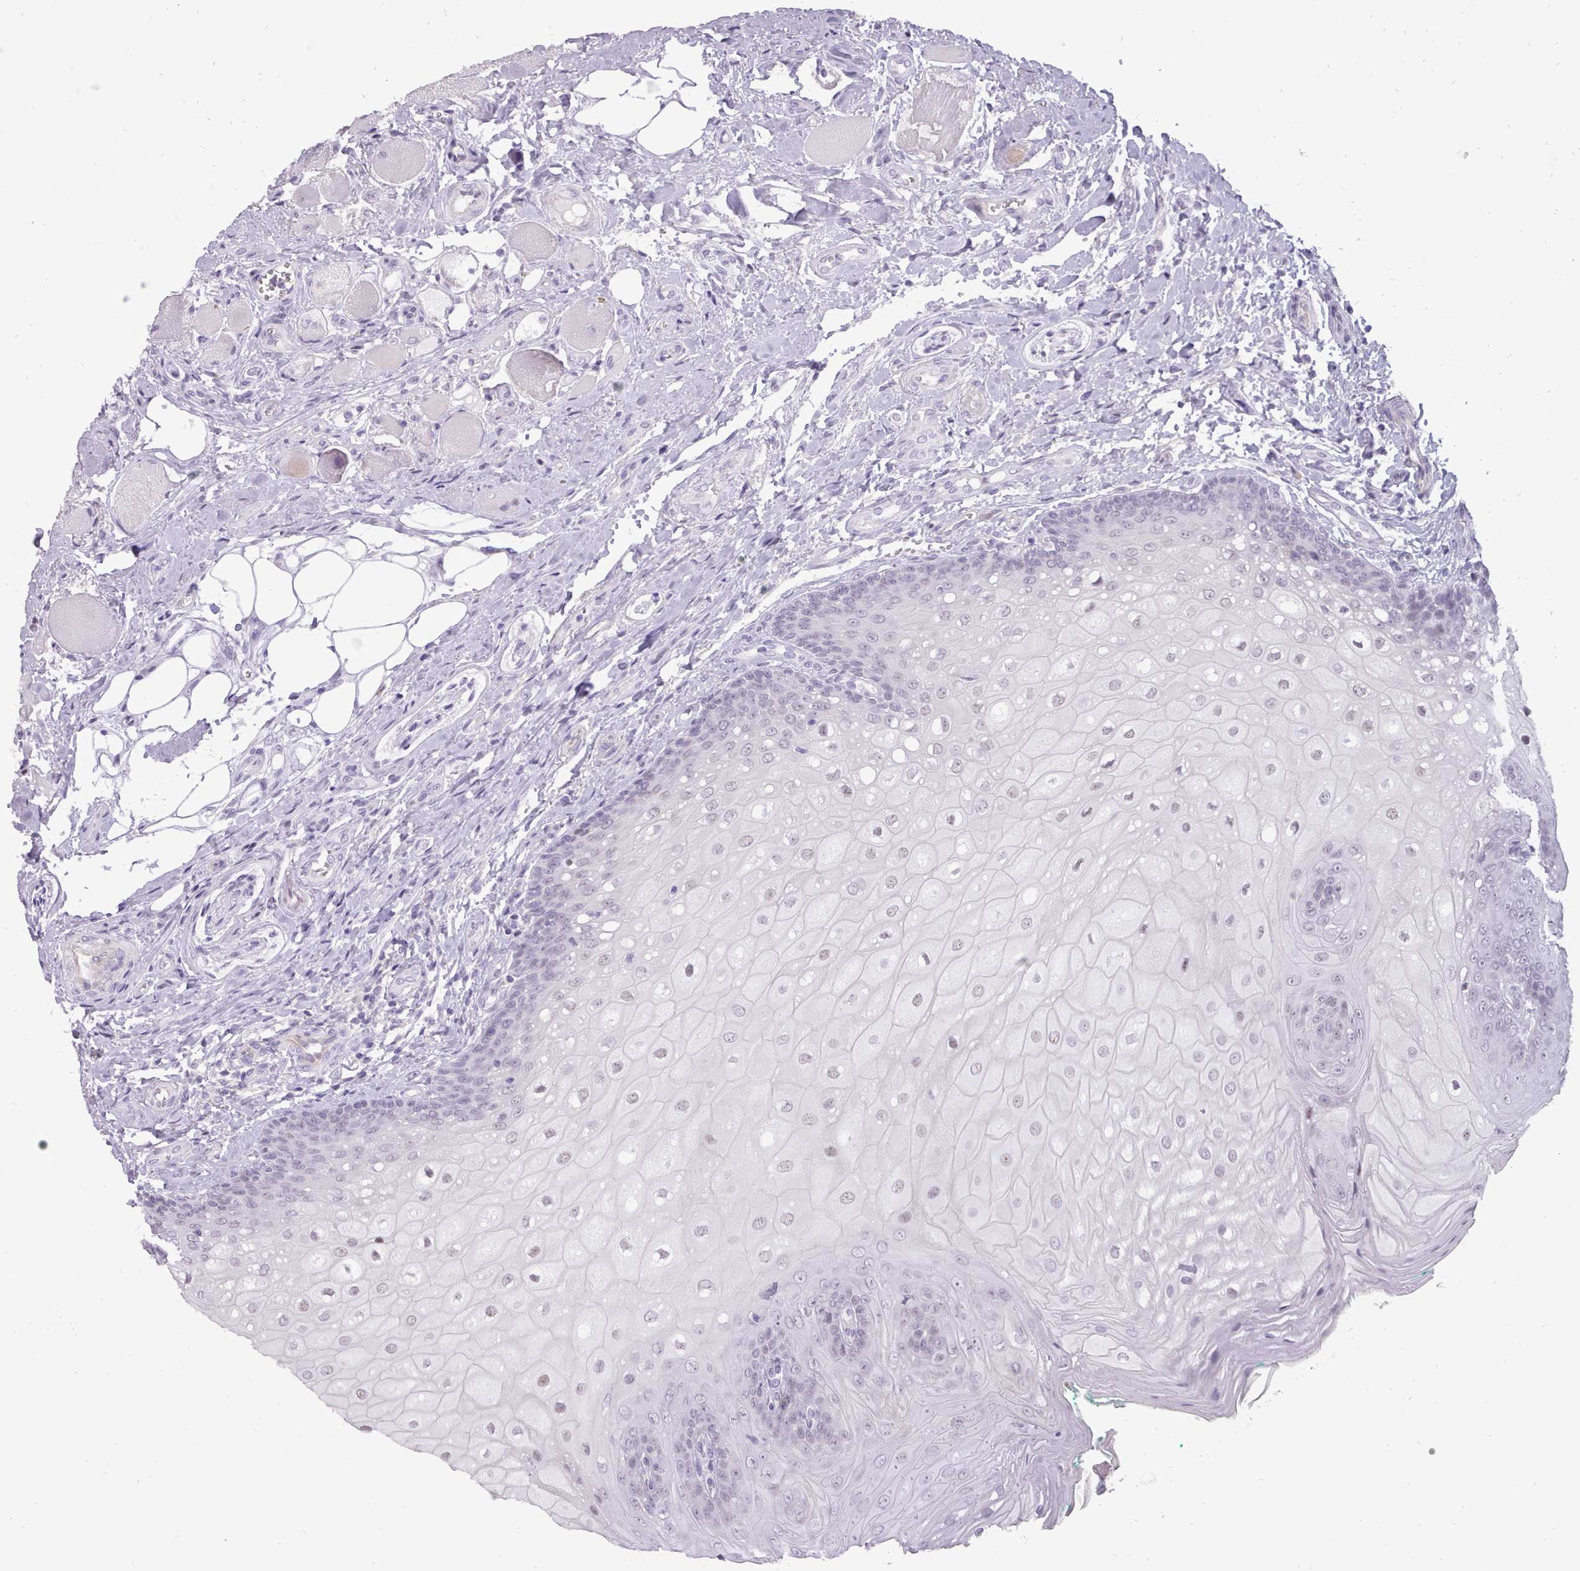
{"staining": {"intensity": "weak", "quantity": "<25%", "location": "nuclear"}, "tissue": "oral mucosa", "cell_type": "Squamous epithelial cells", "image_type": "normal", "snomed": [{"axis": "morphology", "description": "Normal tissue, NOS"}, {"axis": "morphology", "description": "Squamous cell carcinoma, NOS"}, {"axis": "topography", "description": "Oral tissue"}, {"axis": "topography", "description": "Tounge, NOS"}, {"axis": "topography", "description": "Head-Neck"}], "caption": "Immunohistochemistry (IHC) of normal oral mucosa displays no staining in squamous epithelial cells.", "gene": "BDKRB2", "patient": {"sex": "male", "age": 79}}